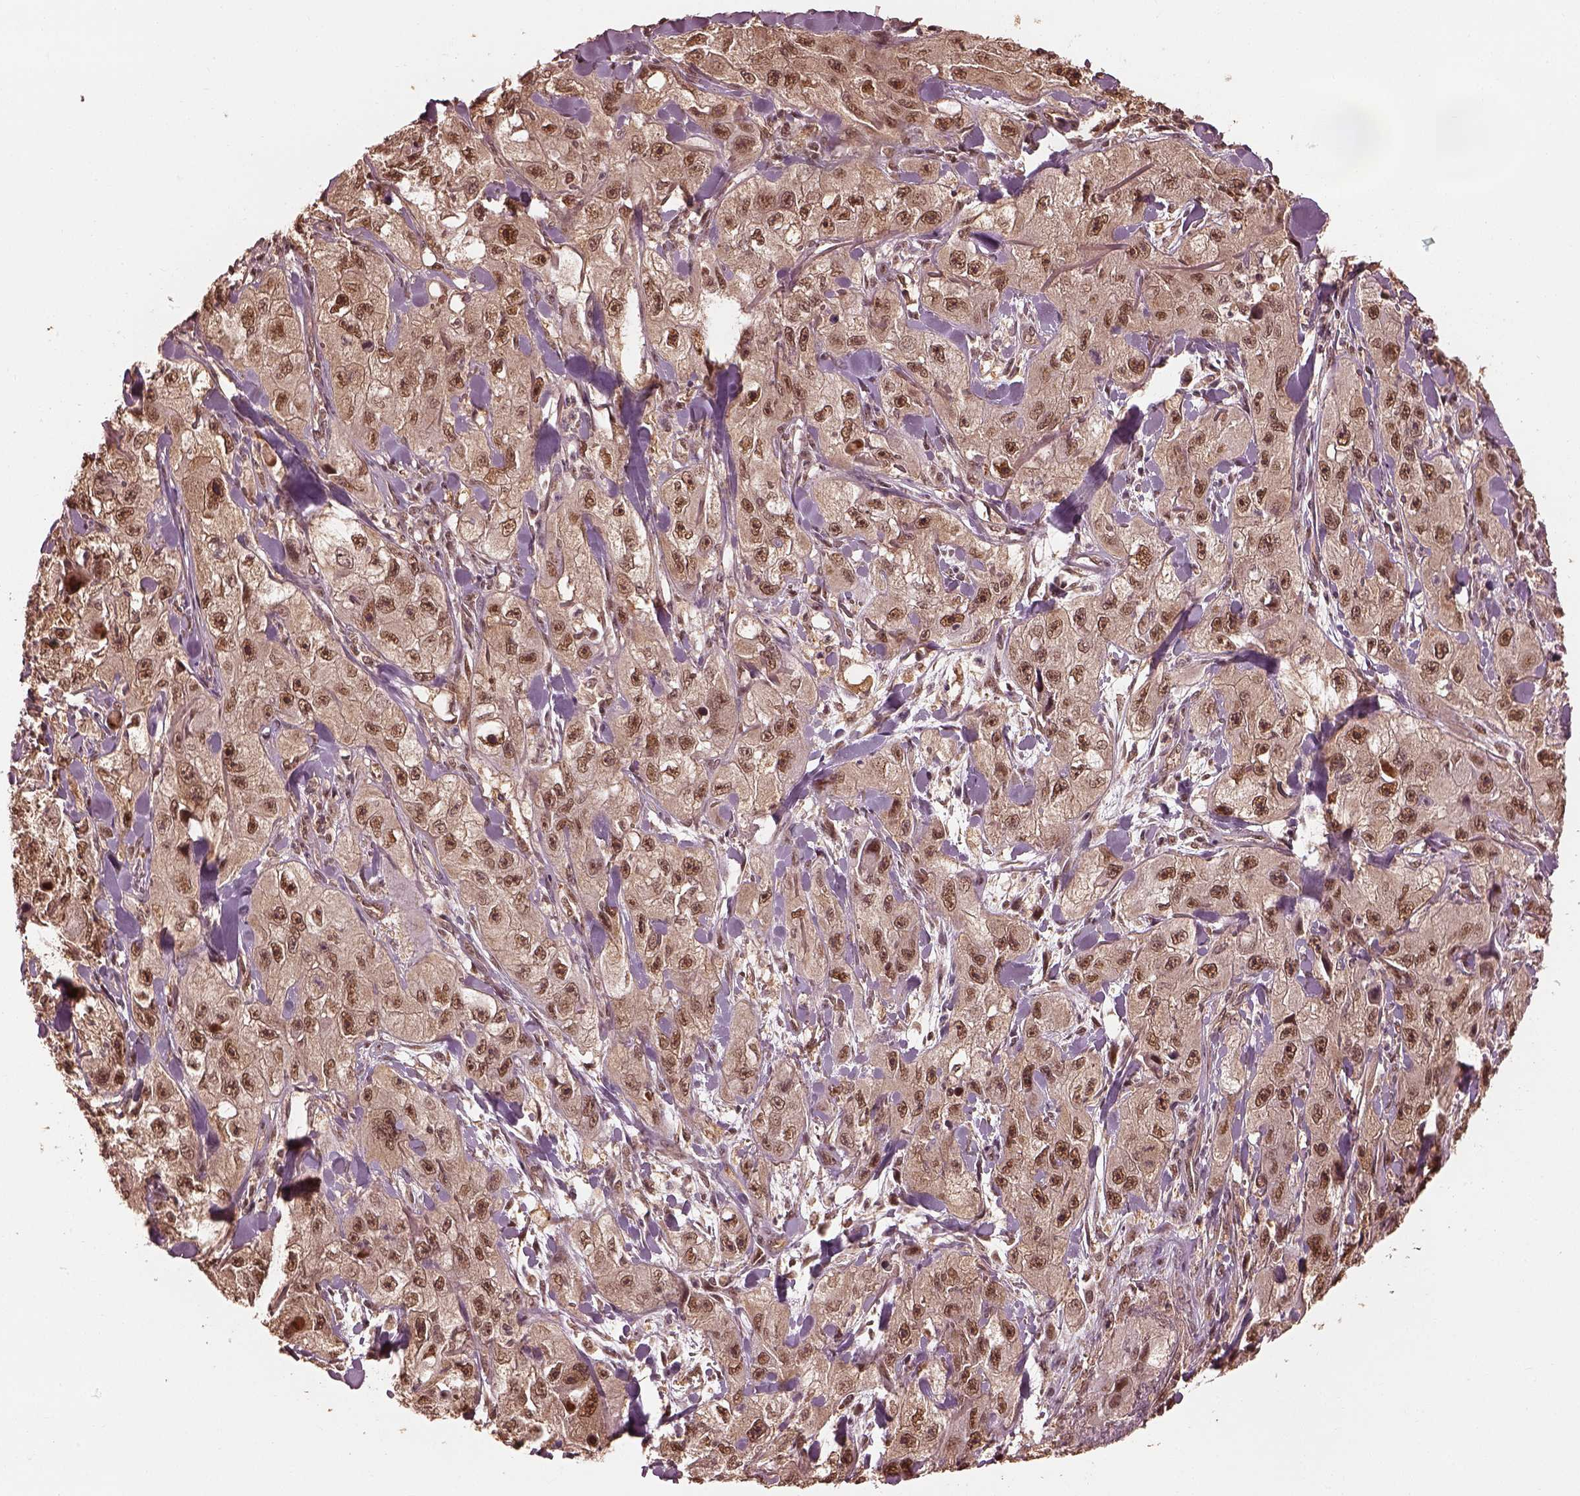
{"staining": {"intensity": "moderate", "quantity": "25%-75%", "location": "nuclear"}, "tissue": "skin cancer", "cell_type": "Tumor cells", "image_type": "cancer", "snomed": [{"axis": "morphology", "description": "Squamous cell carcinoma, NOS"}, {"axis": "topography", "description": "Skin"}, {"axis": "topography", "description": "Subcutis"}], "caption": "Immunohistochemistry (IHC) micrograph of skin cancer (squamous cell carcinoma) stained for a protein (brown), which reveals medium levels of moderate nuclear expression in approximately 25%-75% of tumor cells.", "gene": "PSMC5", "patient": {"sex": "male", "age": 73}}